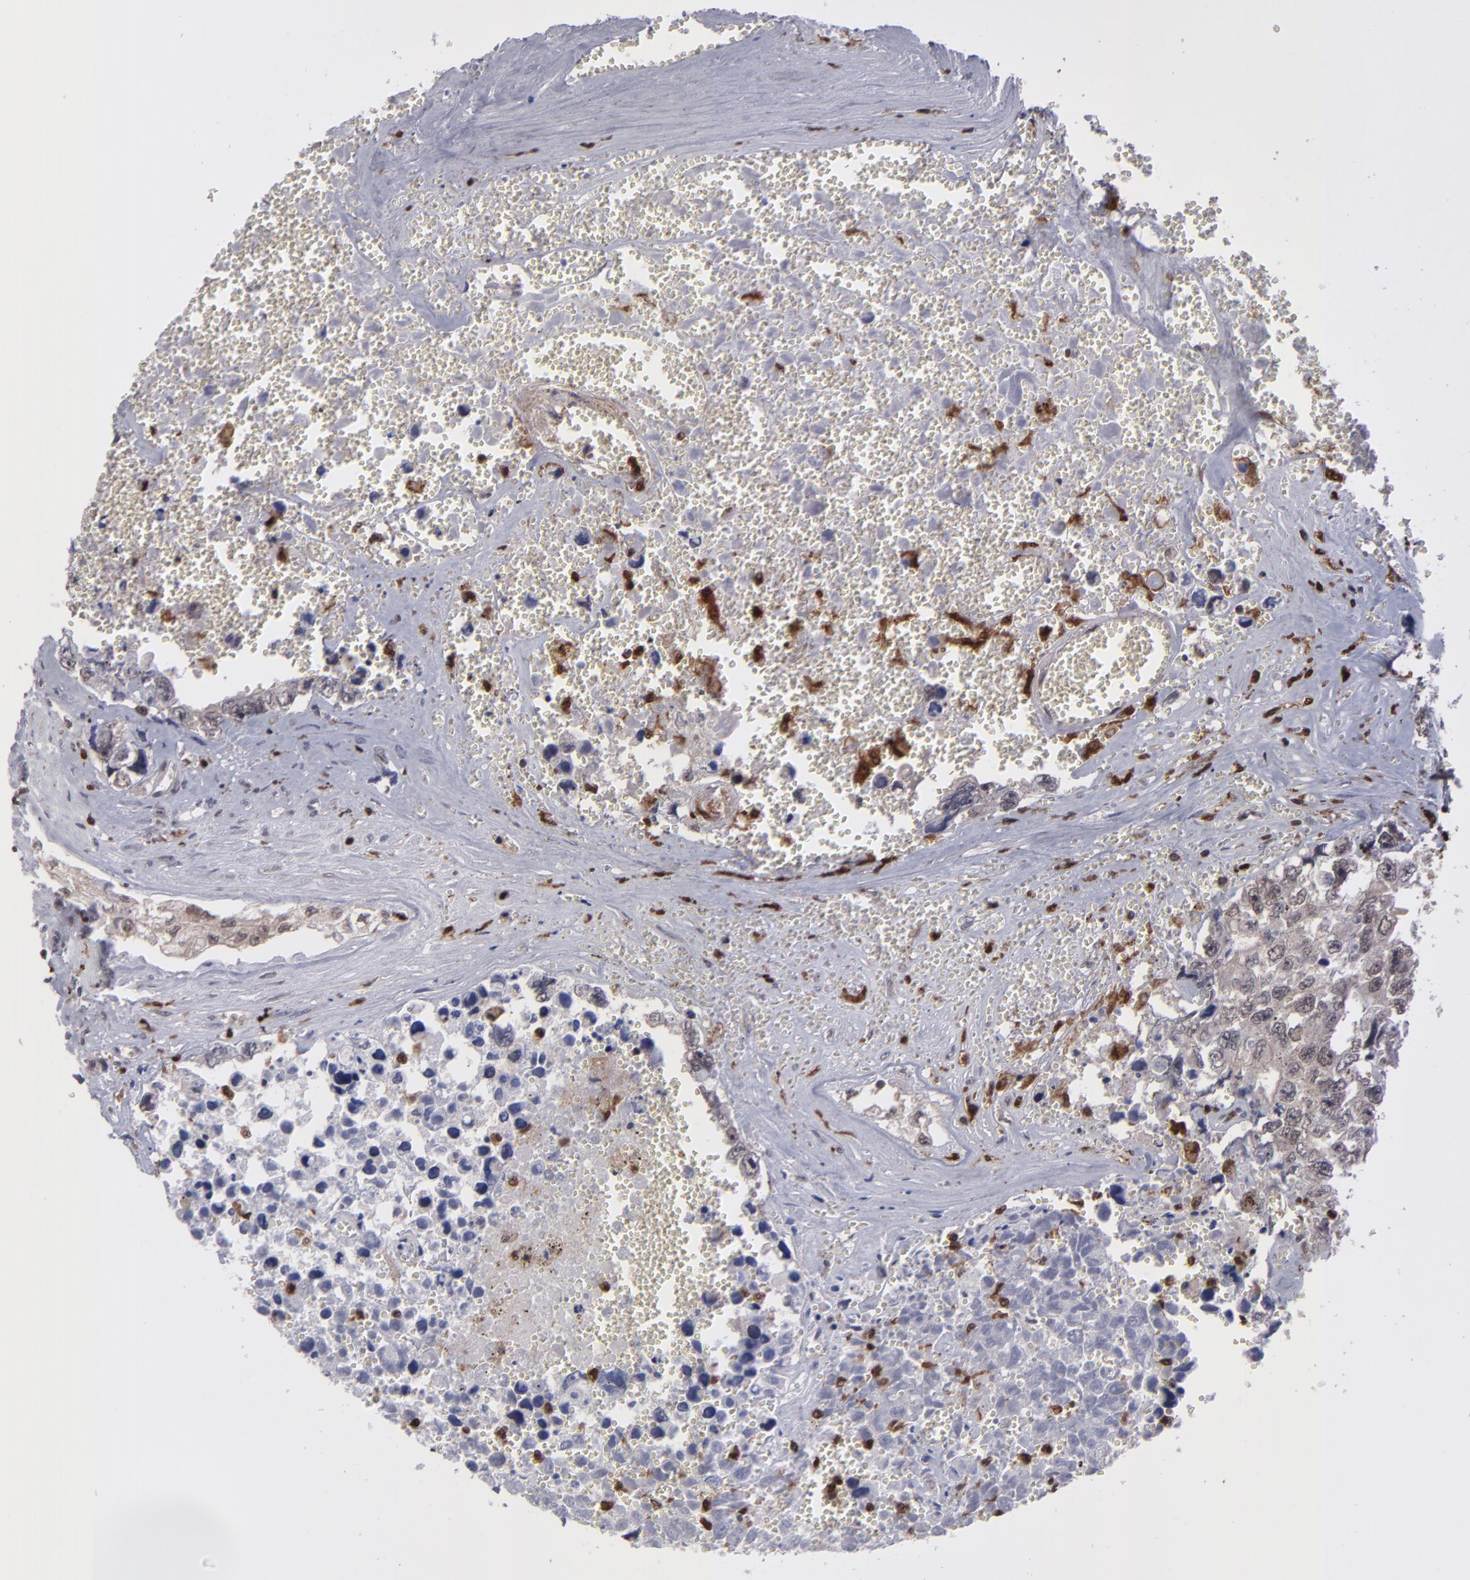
{"staining": {"intensity": "weak", "quantity": "25%-75%", "location": "cytoplasmic/membranous,nuclear"}, "tissue": "testis cancer", "cell_type": "Tumor cells", "image_type": "cancer", "snomed": [{"axis": "morphology", "description": "Carcinoma, Embryonal, NOS"}, {"axis": "topography", "description": "Testis"}], "caption": "A micrograph of human testis cancer (embryonal carcinoma) stained for a protein reveals weak cytoplasmic/membranous and nuclear brown staining in tumor cells.", "gene": "GRB2", "patient": {"sex": "male", "age": 31}}